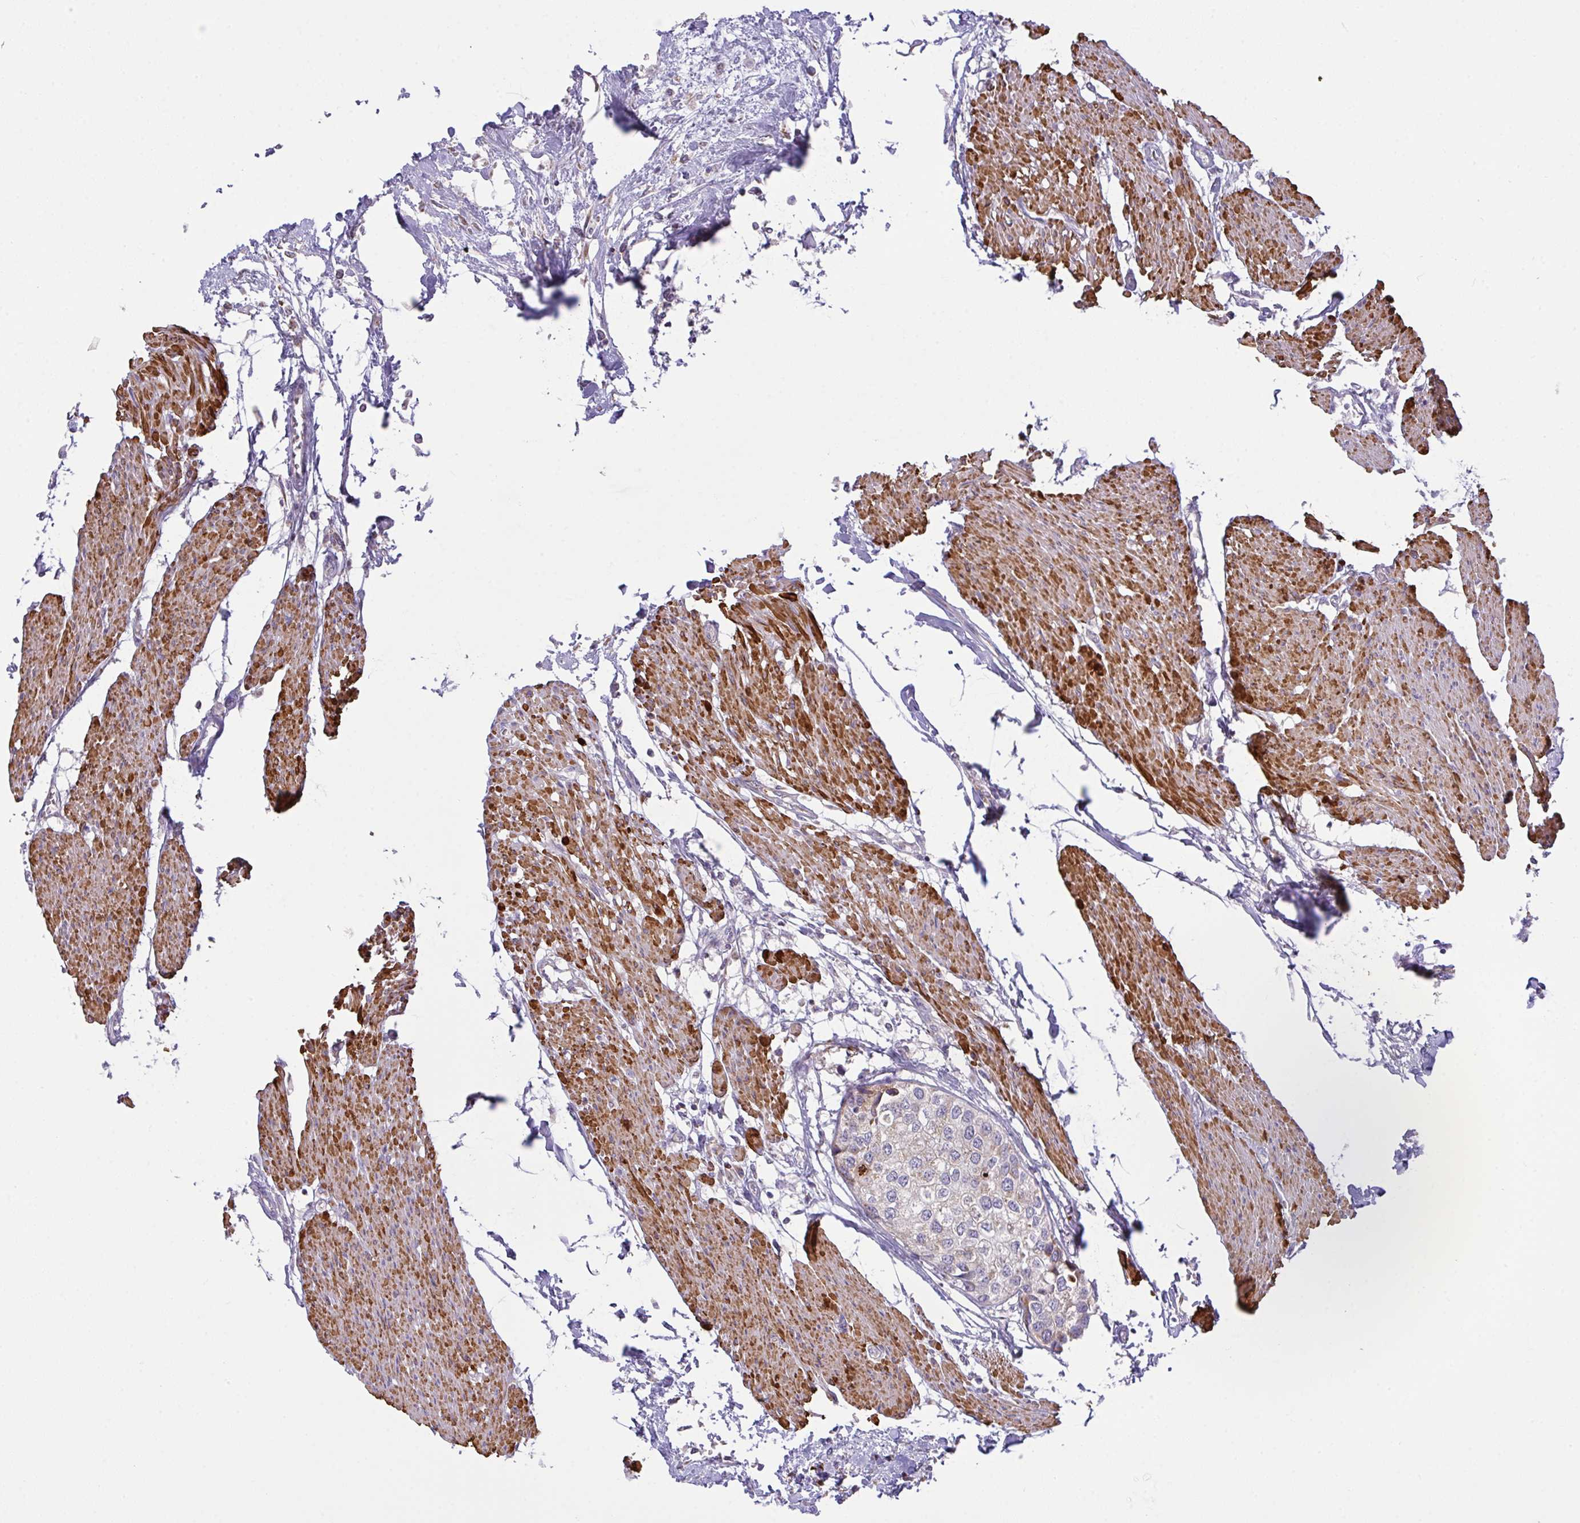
{"staining": {"intensity": "negative", "quantity": "none", "location": "none"}, "tissue": "urothelial cancer", "cell_type": "Tumor cells", "image_type": "cancer", "snomed": [{"axis": "morphology", "description": "Urothelial carcinoma, High grade"}, {"axis": "topography", "description": "Urinary bladder"}], "caption": "This is a micrograph of immunohistochemistry staining of urothelial cancer, which shows no staining in tumor cells.", "gene": "CHDH", "patient": {"sex": "male", "age": 64}}